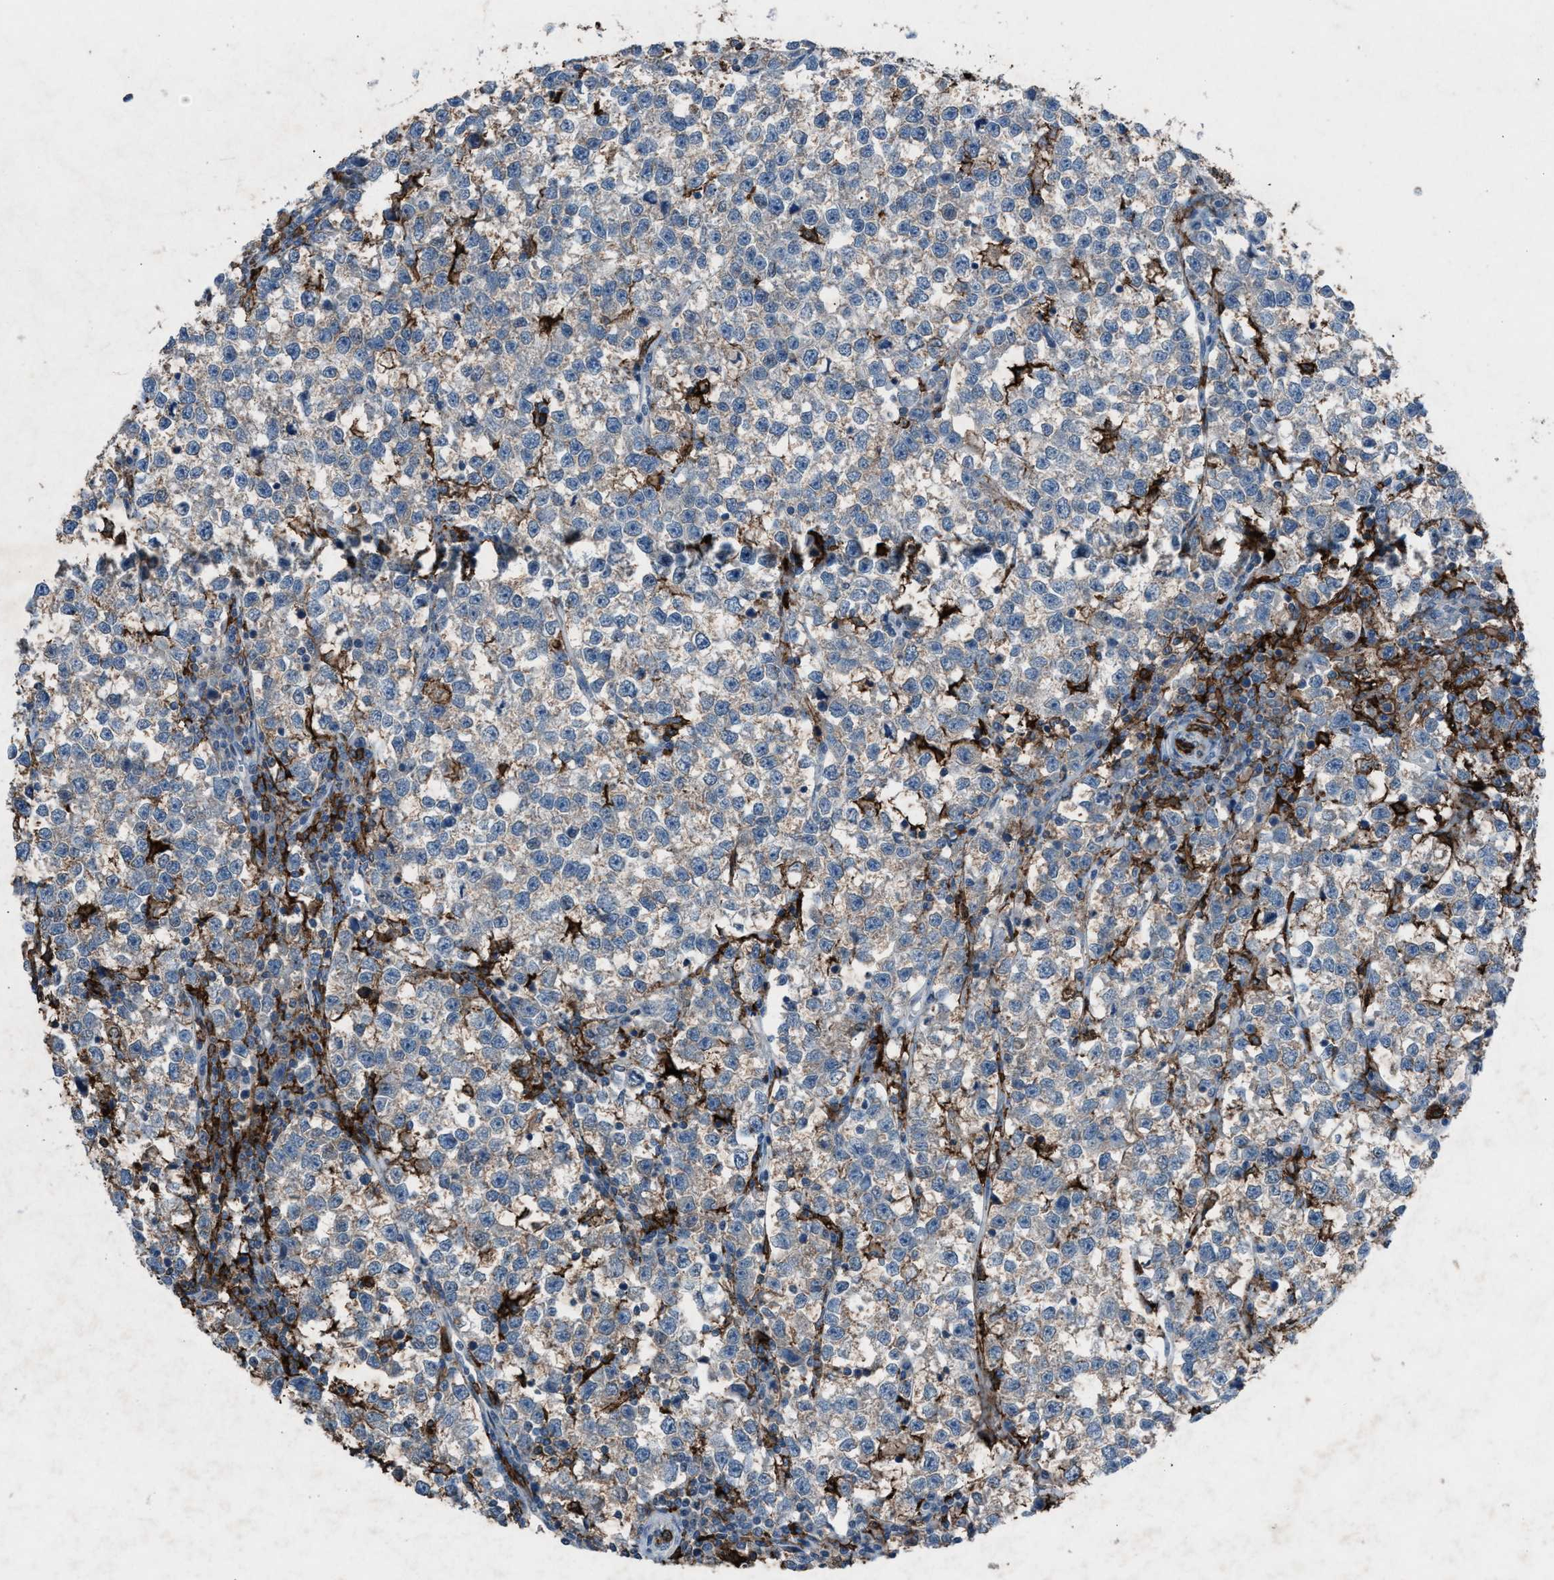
{"staining": {"intensity": "negative", "quantity": "none", "location": "none"}, "tissue": "testis cancer", "cell_type": "Tumor cells", "image_type": "cancer", "snomed": [{"axis": "morphology", "description": "Normal tissue, NOS"}, {"axis": "morphology", "description": "Seminoma, NOS"}, {"axis": "topography", "description": "Testis"}], "caption": "An immunohistochemistry image of seminoma (testis) is shown. There is no staining in tumor cells of seminoma (testis).", "gene": "FCER1G", "patient": {"sex": "male", "age": 43}}